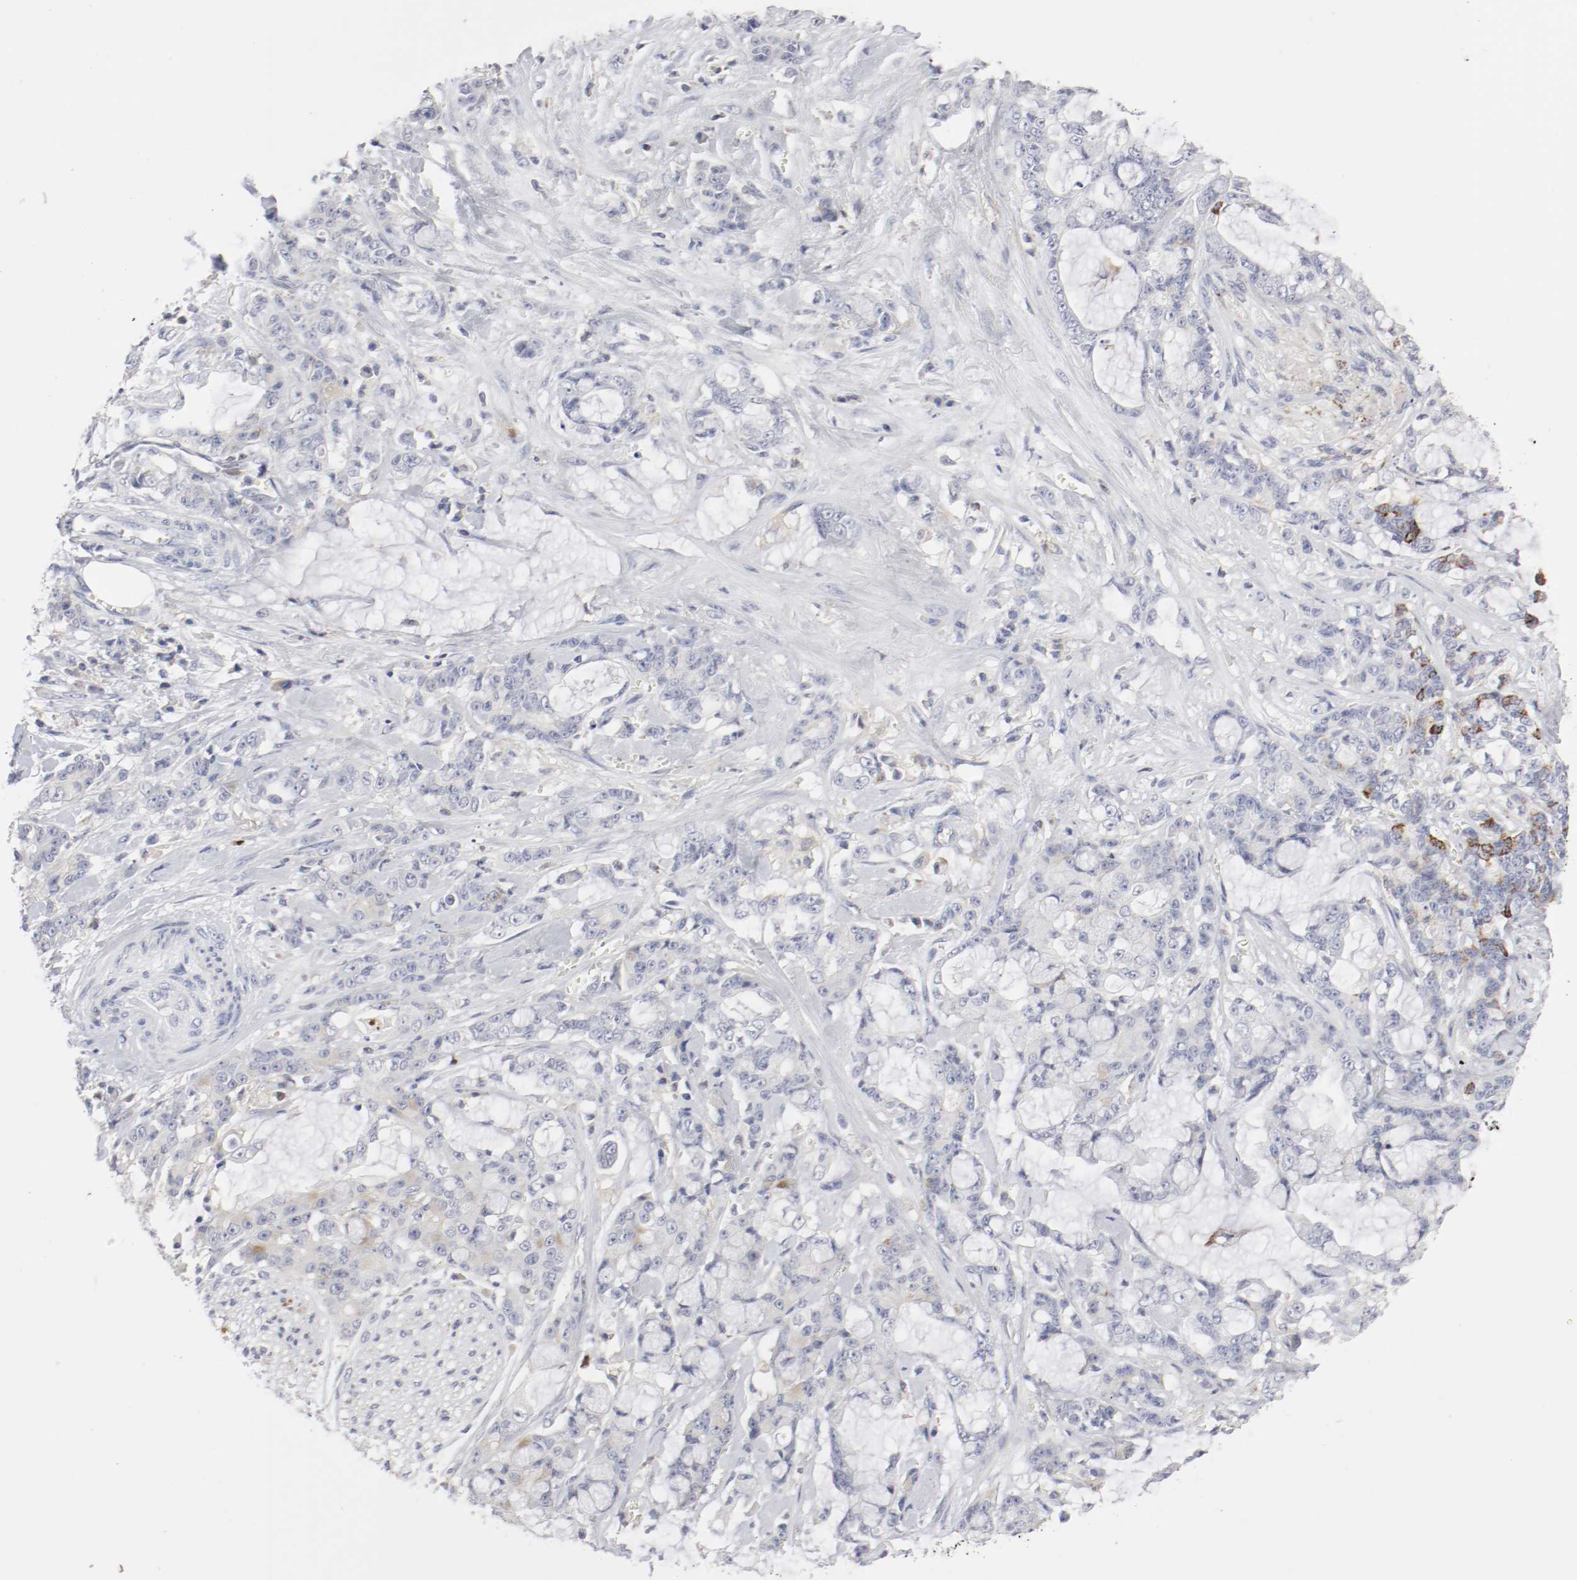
{"staining": {"intensity": "strong", "quantity": "<25%", "location": "cytoplasmic/membranous"}, "tissue": "pancreatic cancer", "cell_type": "Tumor cells", "image_type": "cancer", "snomed": [{"axis": "morphology", "description": "Adenocarcinoma, NOS"}, {"axis": "topography", "description": "Pancreas"}], "caption": "Pancreatic adenocarcinoma stained for a protein (brown) displays strong cytoplasmic/membranous positive staining in approximately <25% of tumor cells.", "gene": "ITGAX", "patient": {"sex": "female", "age": 73}}